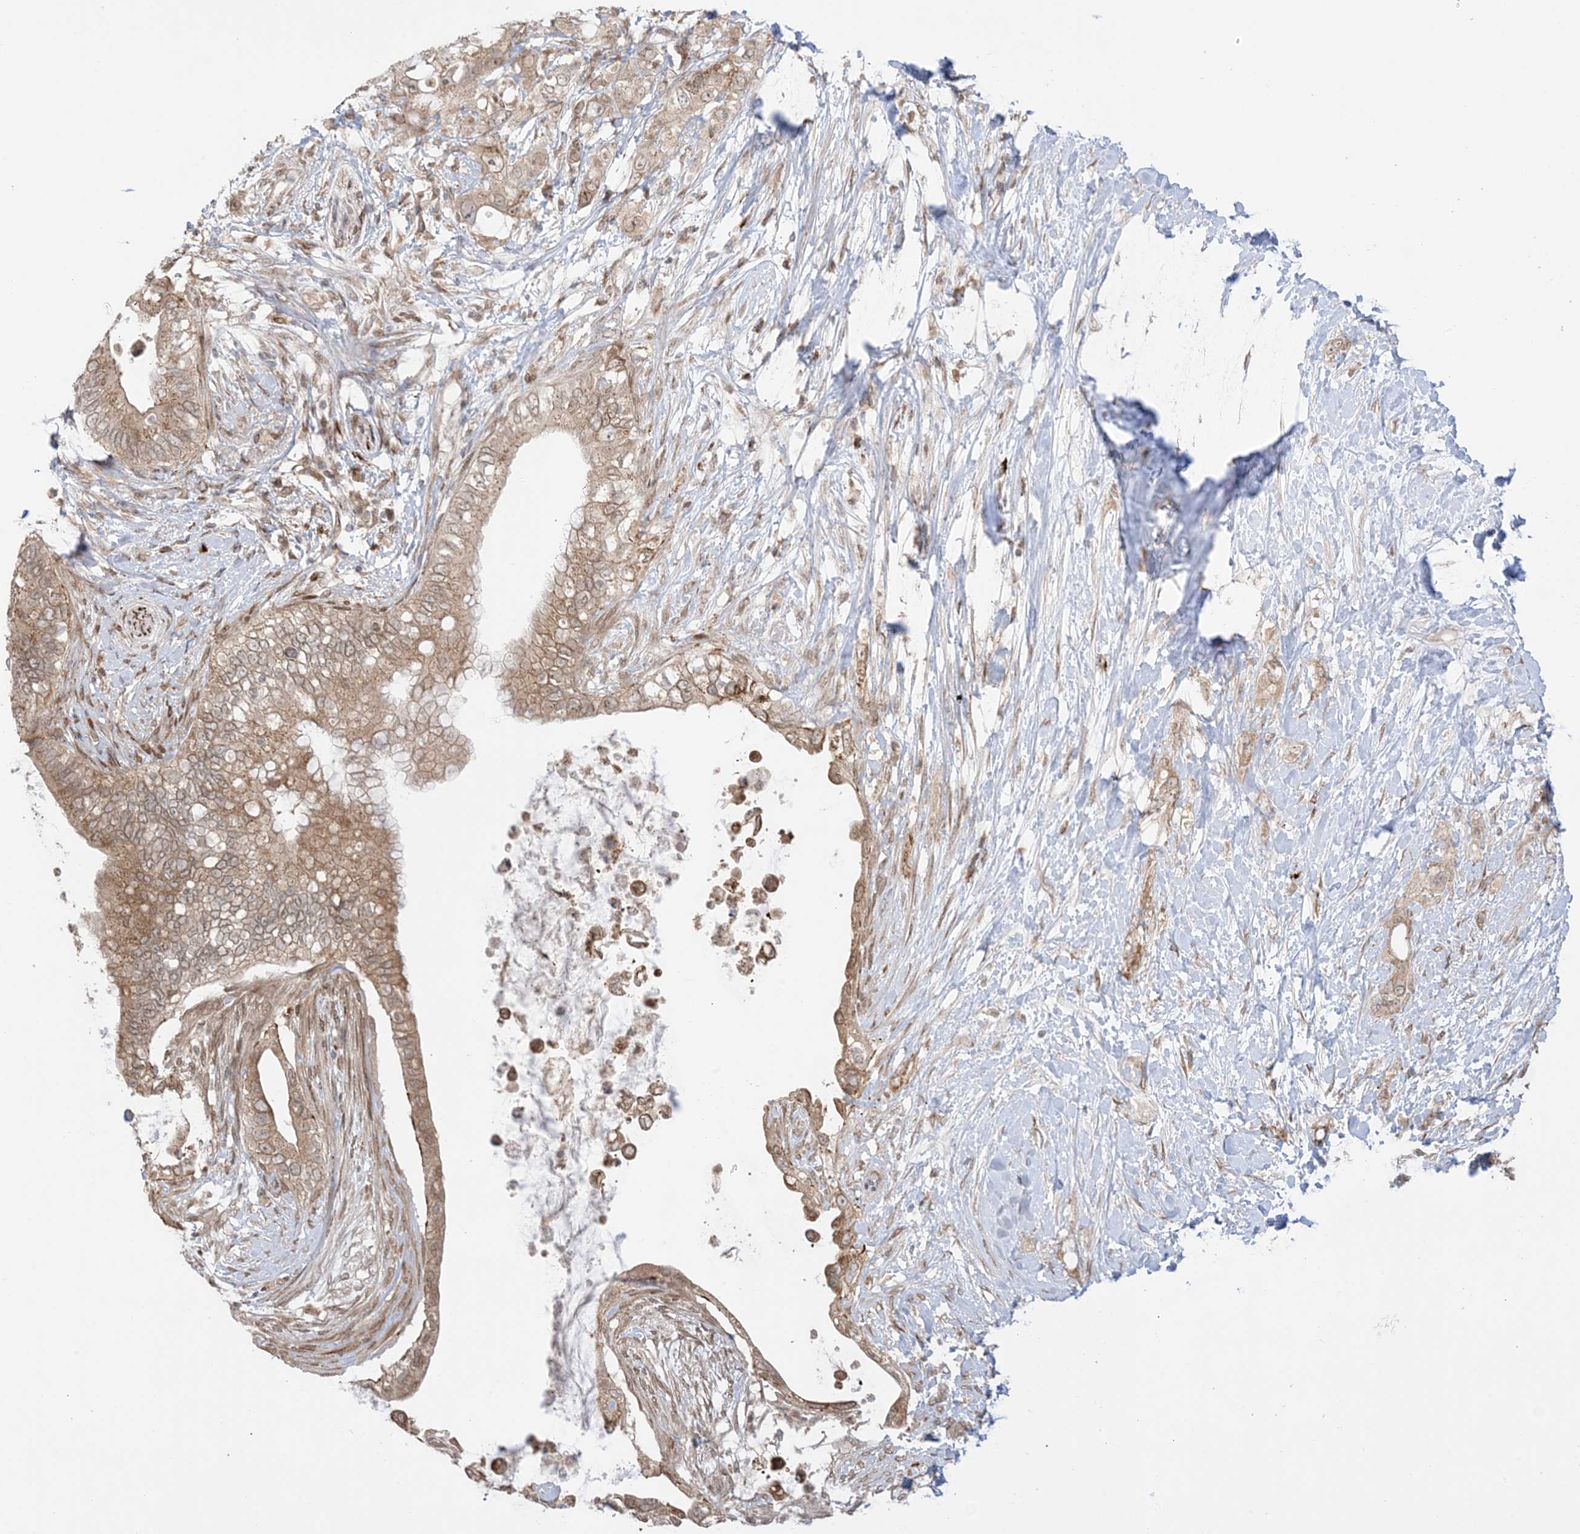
{"staining": {"intensity": "moderate", "quantity": ">75%", "location": "cytoplasmic/membranous,nuclear"}, "tissue": "pancreatic cancer", "cell_type": "Tumor cells", "image_type": "cancer", "snomed": [{"axis": "morphology", "description": "Adenocarcinoma, NOS"}, {"axis": "topography", "description": "Pancreas"}], "caption": "Pancreatic cancer (adenocarcinoma) tissue demonstrates moderate cytoplasmic/membranous and nuclear expression in approximately >75% of tumor cells, visualized by immunohistochemistry.", "gene": "UBE2E2", "patient": {"sex": "female", "age": 56}}